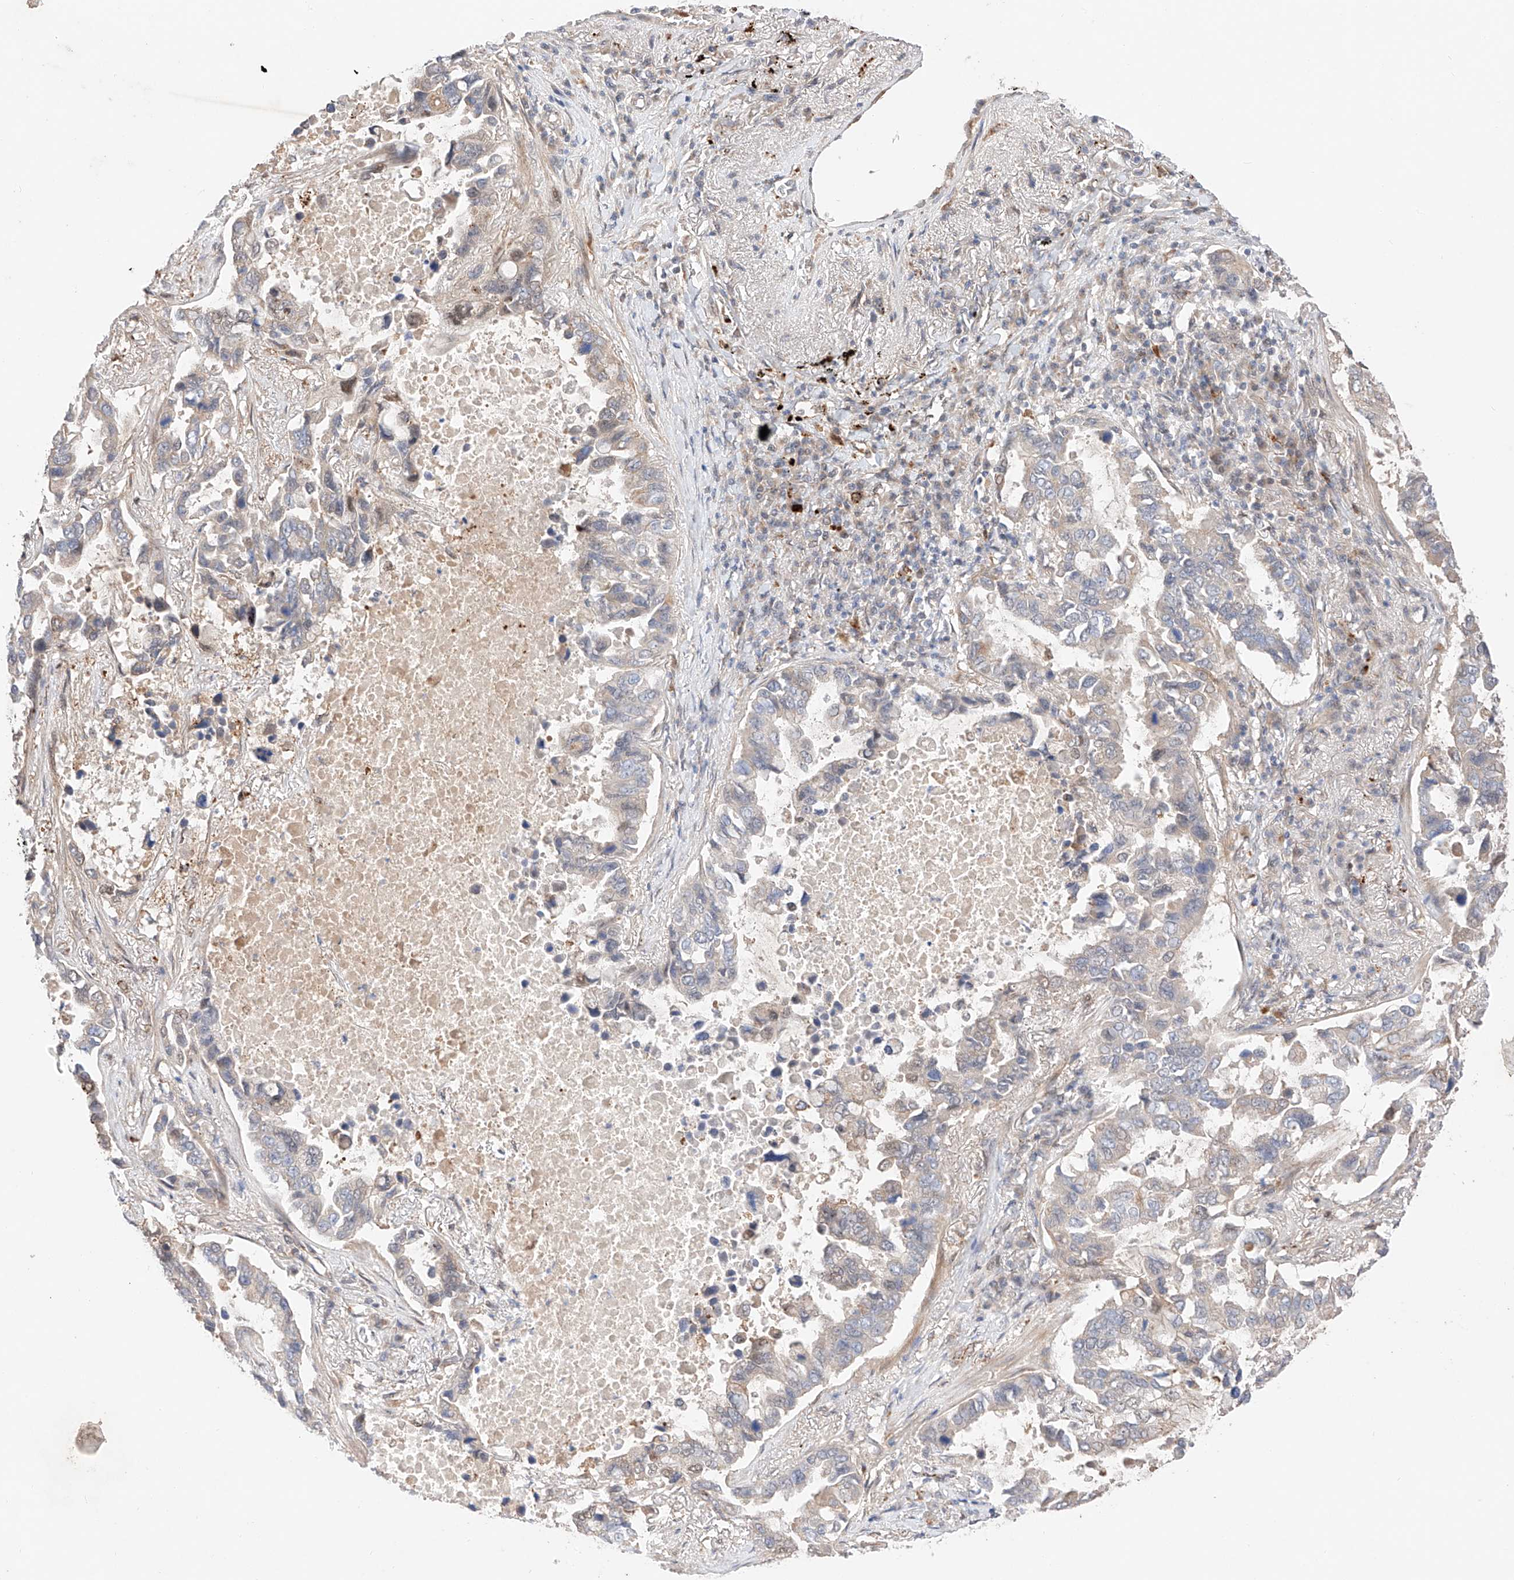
{"staining": {"intensity": "weak", "quantity": "<25%", "location": "cytoplasmic/membranous"}, "tissue": "lung cancer", "cell_type": "Tumor cells", "image_type": "cancer", "snomed": [{"axis": "morphology", "description": "Adenocarcinoma, NOS"}, {"axis": "topography", "description": "Lung"}], "caption": "Tumor cells are negative for brown protein staining in lung adenocarcinoma.", "gene": "GCNT1", "patient": {"sex": "male", "age": 64}}